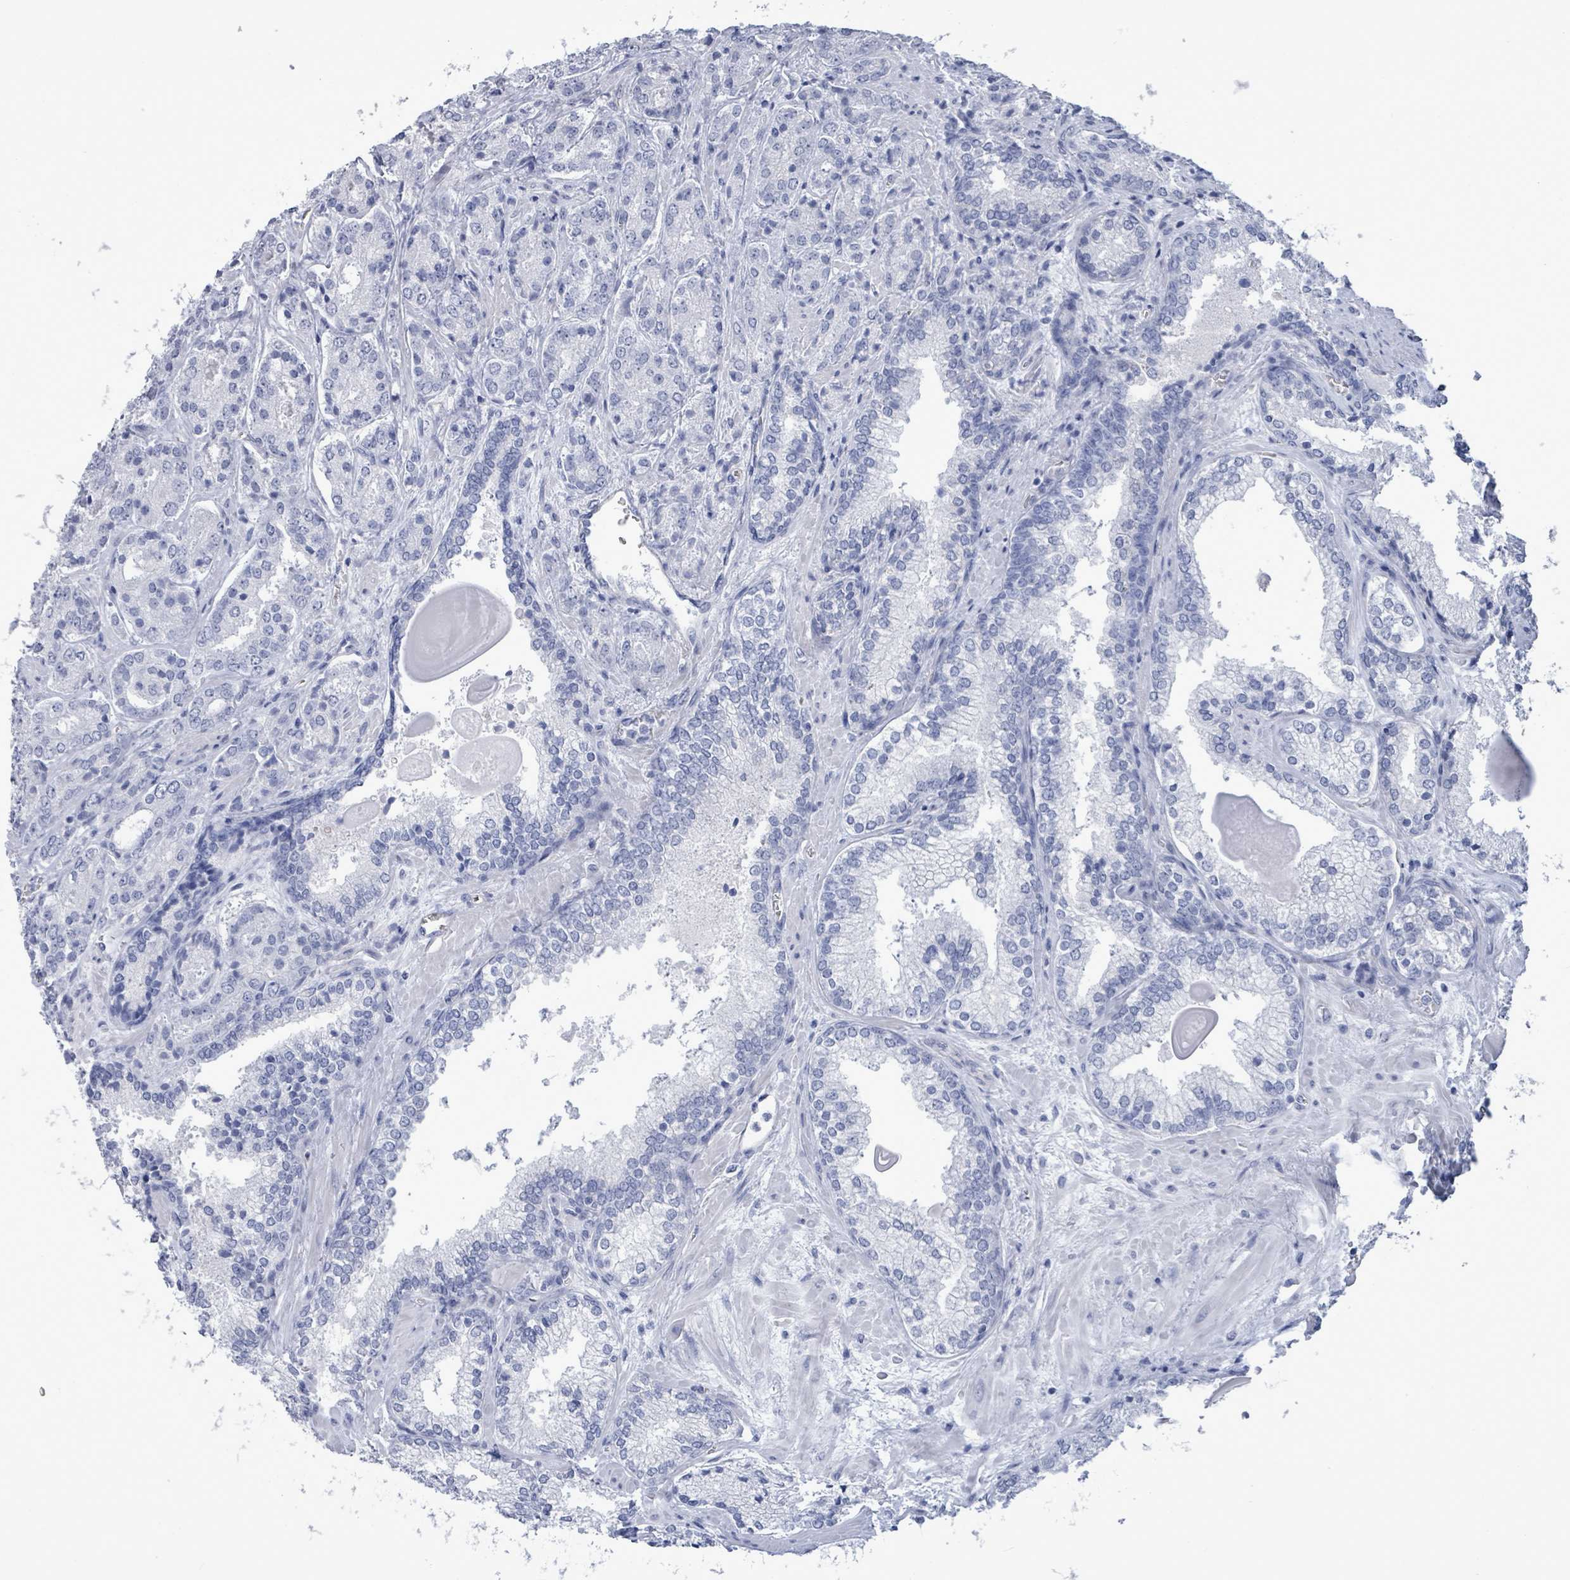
{"staining": {"intensity": "negative", "quantity": "none", "location": "none"}, "tissue": "prostate cancer", "cell_type": "Tumor cells", "image_type": "cancer", "snomed": [{"axis": "morphology", "description": "Adenocarcinoma, High grade"}, {"axis": "topography", "description": "Prostate"}], "caption": "Photomicrograph shows no significant protein positivity in tumor cells of prostate cancer. The staining was performed using DAB (3,3'-diaminobenzidine) to visualize the protein expression in brown, while the nuclei were stained in blue with hematoxylin (Magnification: 20x).", "gene": "CT45A5", "patient": {"sex": "male", "age": 63}}